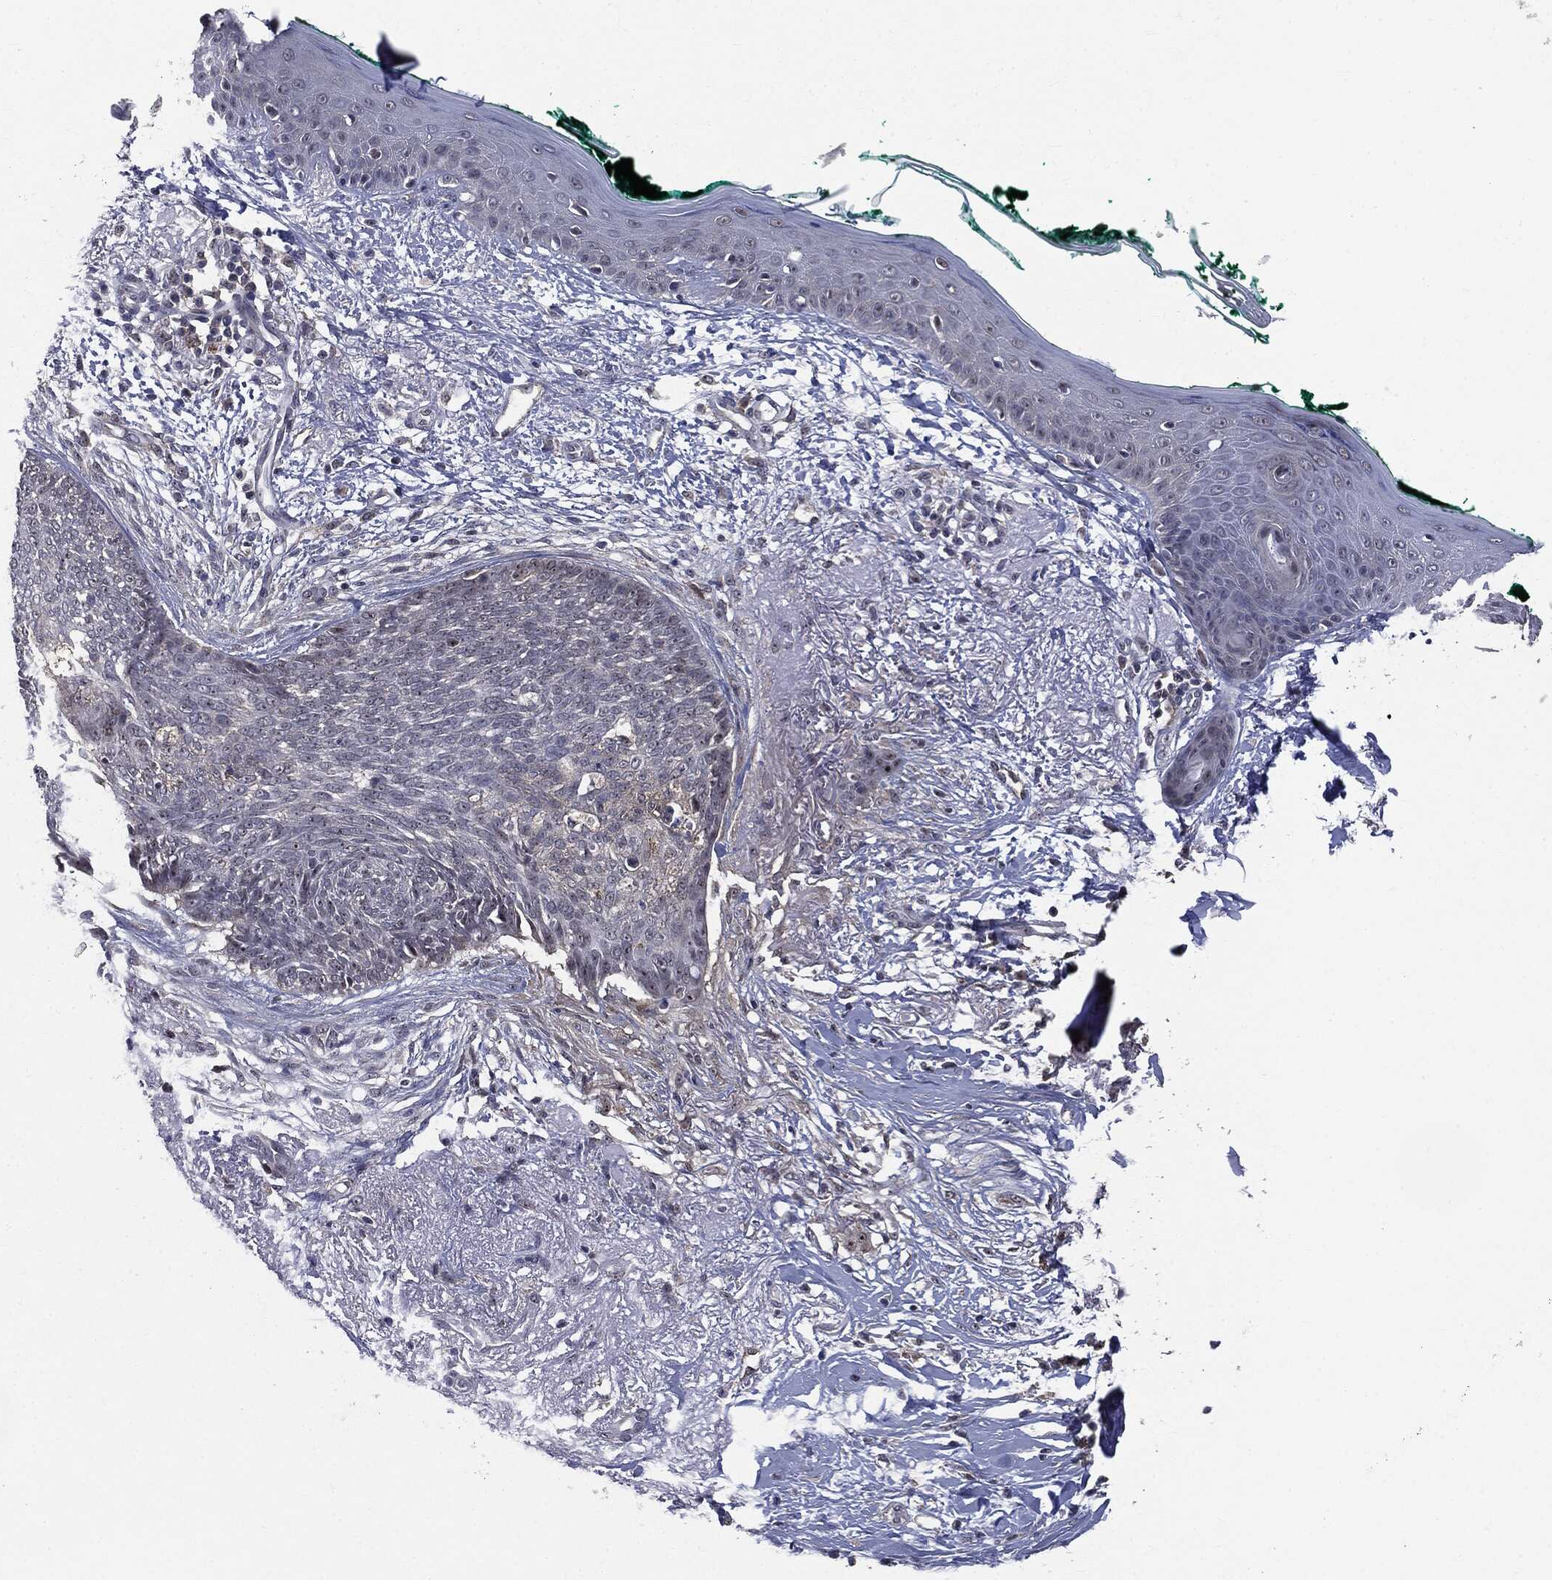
{"staining": {"intensity": "negative", "quantity": "none", "location": "none"}, "tissue": "skin cancer", "cell_type": "Tumor cells", "image_type": "cancer", "snomed": [{"axis": "morphology", "description": "Normal tissue, NOS"}, {"axis": "morphology", "description": "Basal cell carcinoma"}, {"axis": "topography", "description": "Skin"}], "caption": "A high-resolution photomicrograph shows immunohistochemistry staining of basal cell carcinoma (skin), which reveals no significant expression in tumor cells.", "gene": "TRMT1L", "patient": {"sex": "male", "age": 84}}